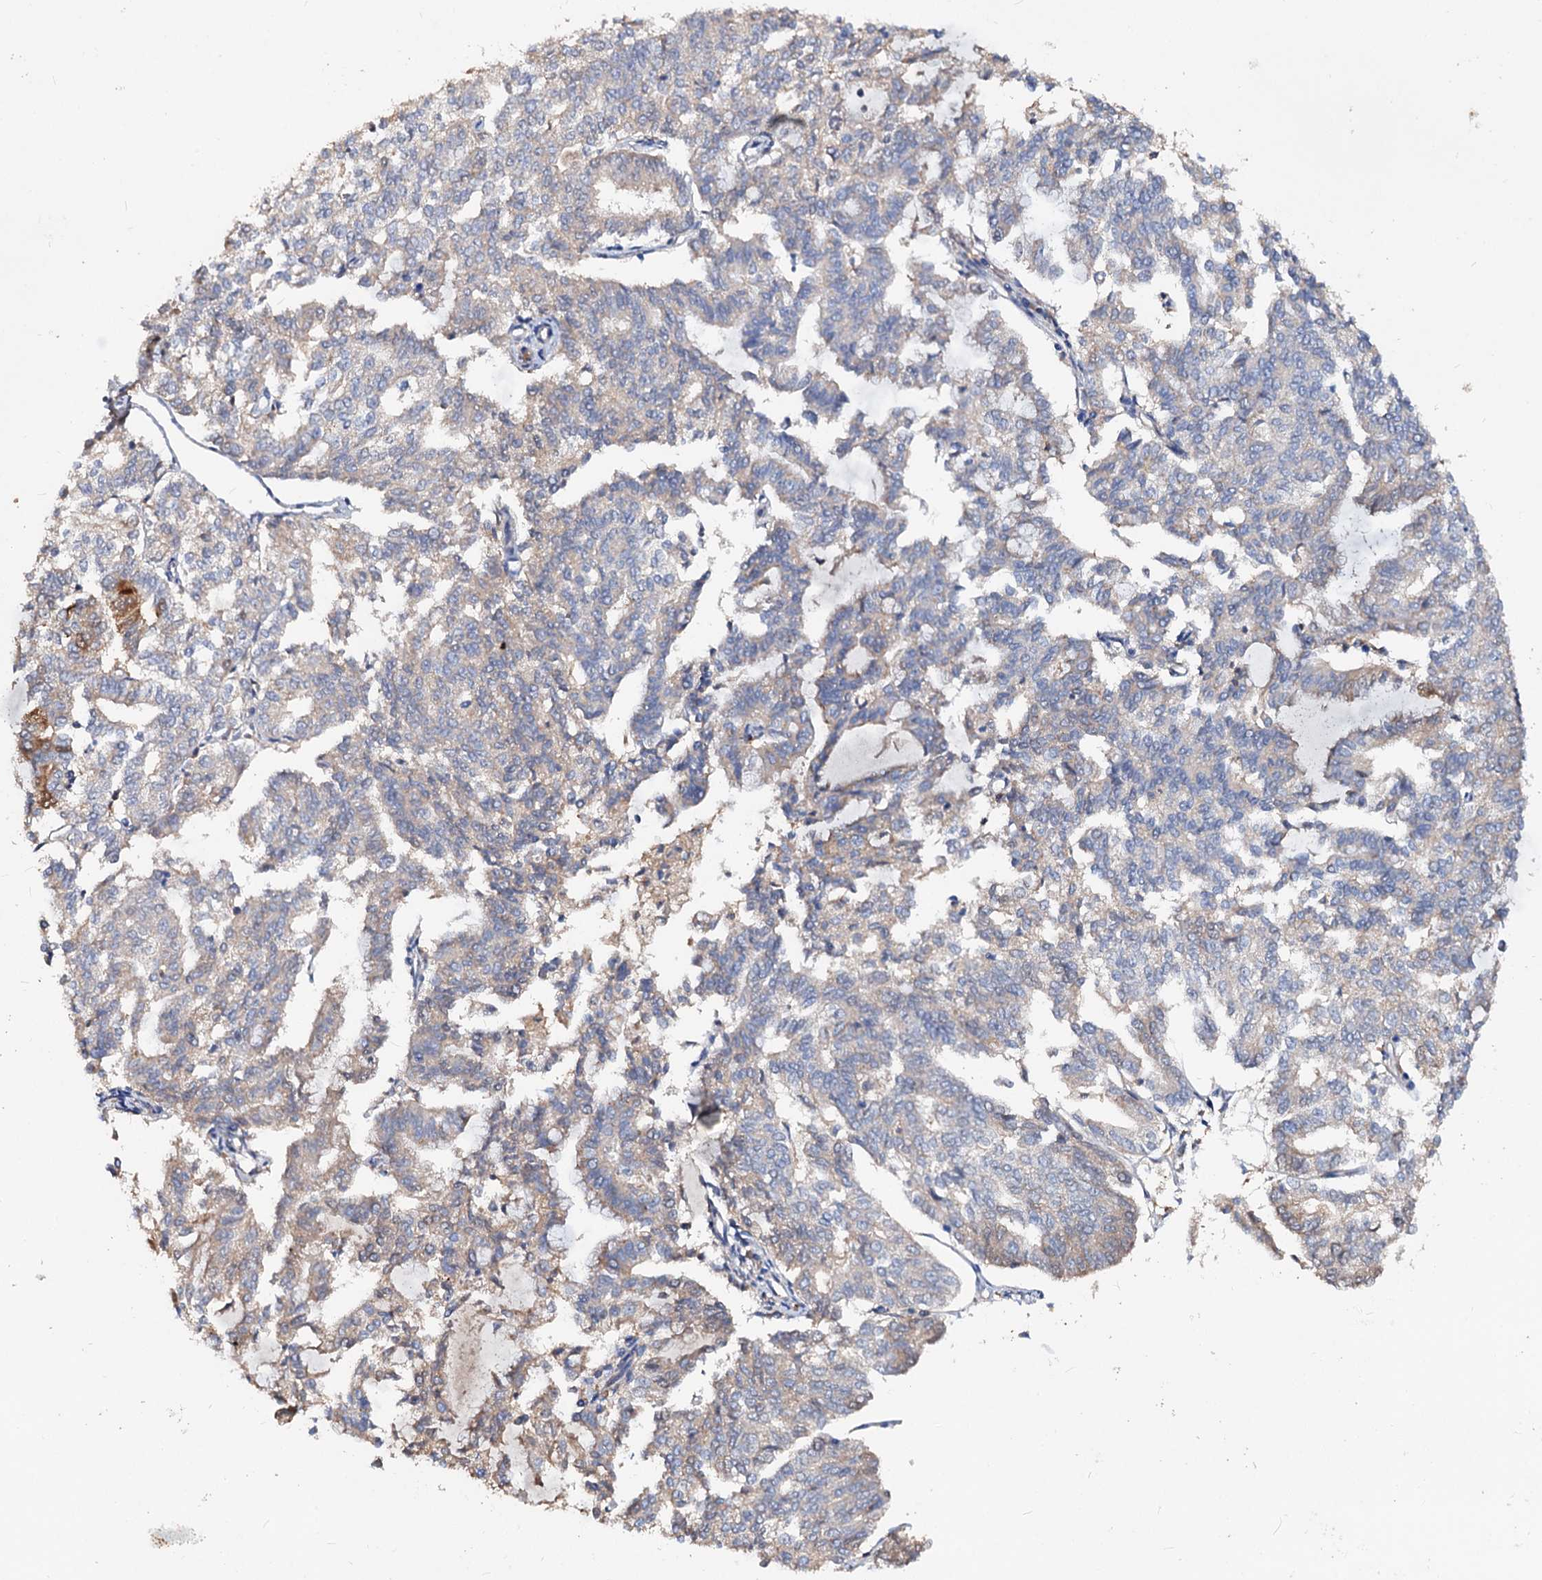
{"staining": {"intensity": "weak", "quantity": "<25%", "location": "cytoplasmic/membranous"}, "tissue": "endometrial cancer", "cell_type": "Tumor cells", "image_type": "cancer", "snomed": [{"axis": "morphology", "description": "Adenocarcinoma, NOS"}, {"axis": "topography", "description": "Endometrium"}], "caption": "Adenocarcinoma (endometrial) was stained to show a protein in brown. There is no significant expression in tumor cells. Nuclei are stained in blue.", "gene": "ACY3", "patient": {"sex": "female", "age": 79}}